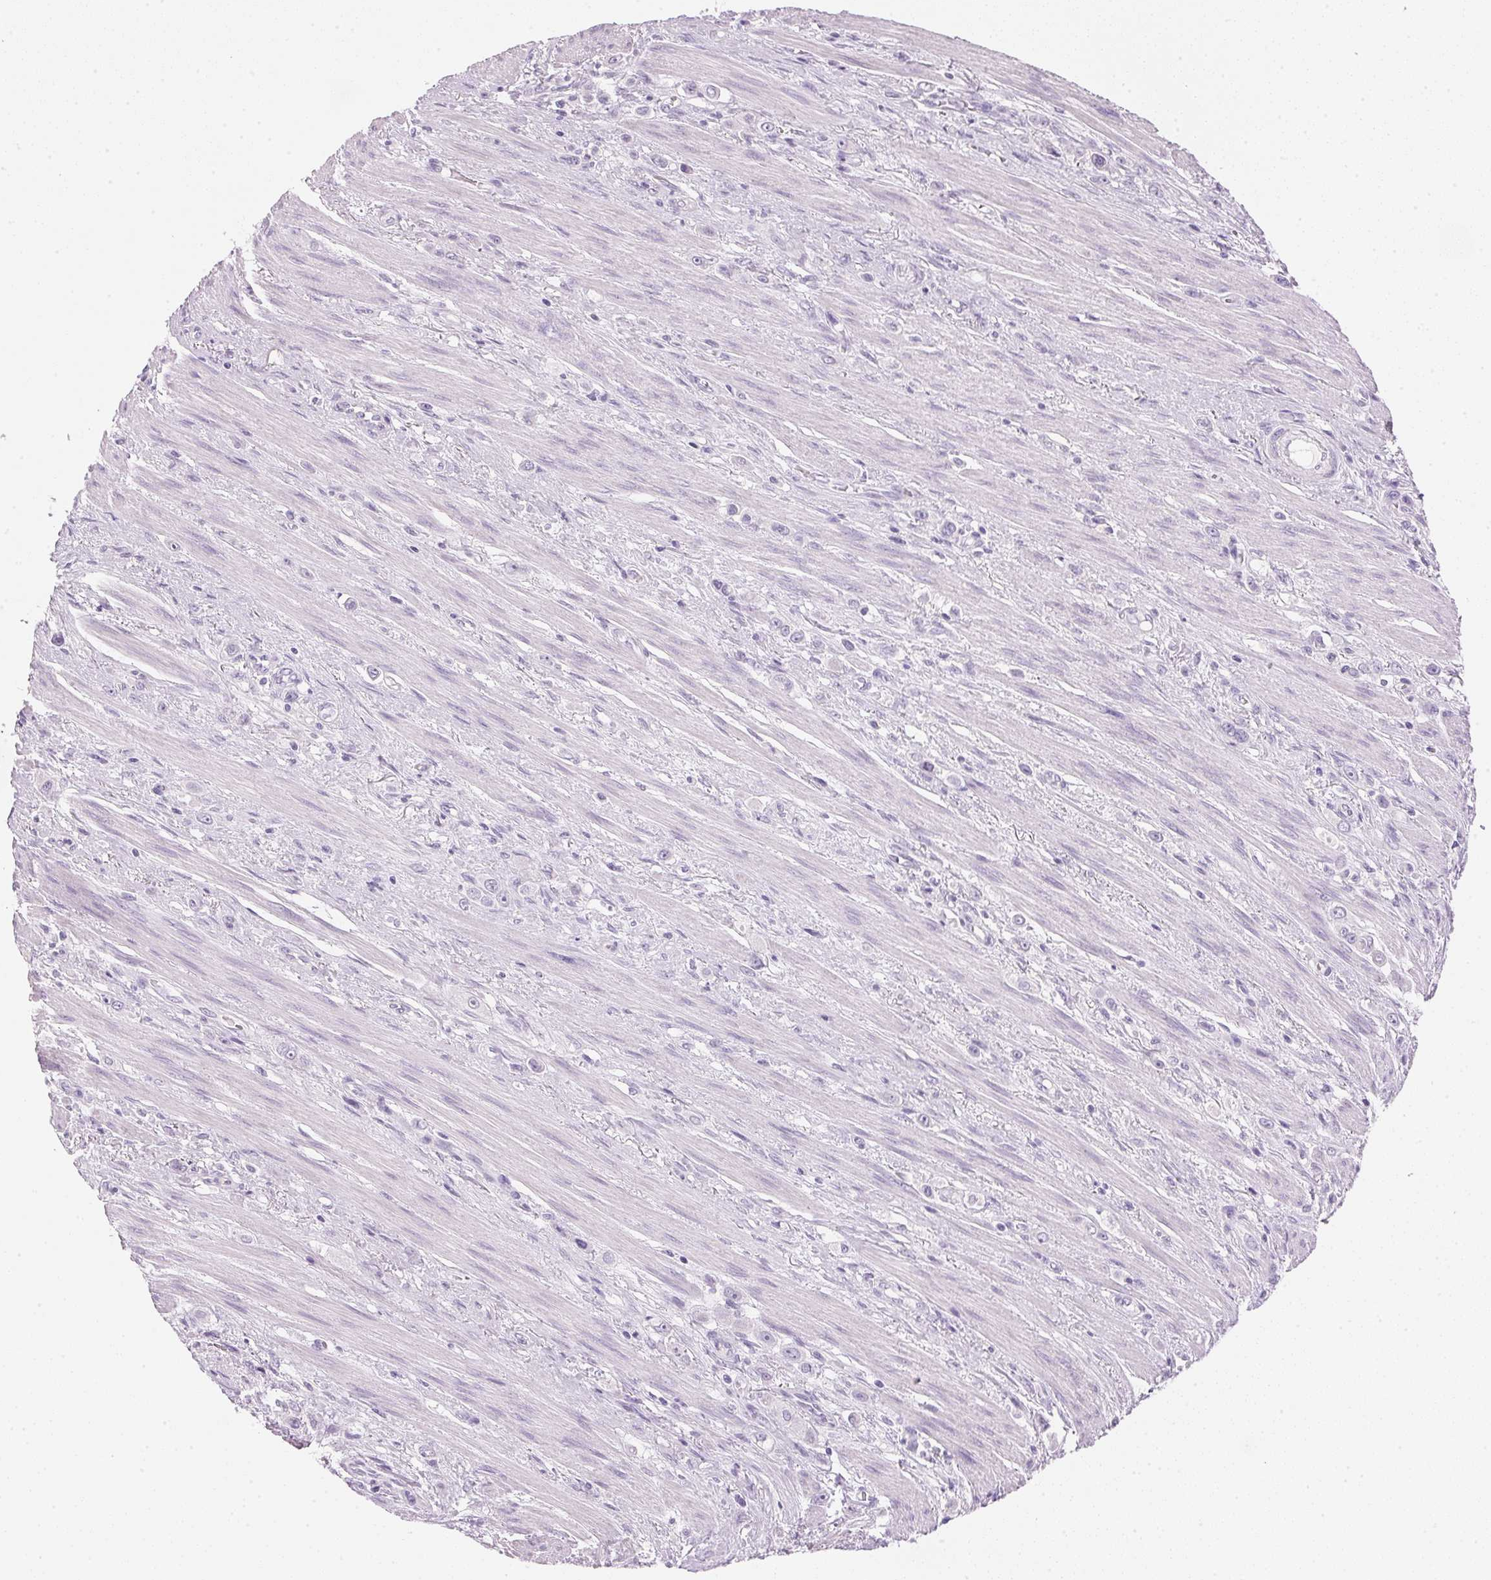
{"staining": {"intensity": "negative", "quantity": "none", "location": "none"}, "tissue": "stomach cancer", "cell_type": "Tumor cells", "image_type": "cancer", "snomed": [{"axis": "morphology", "description": "Adenocarcinoma, NOS"}, {"axis": "topography", "description": "Stomach, upper"}], "caption": "Immunohistochemical staining of stomach adenocarcinoma demonstrates no significant expression in tumor cells.", "gene": "IGFBP1", "patient": {"sex": "male", "age": 75}}